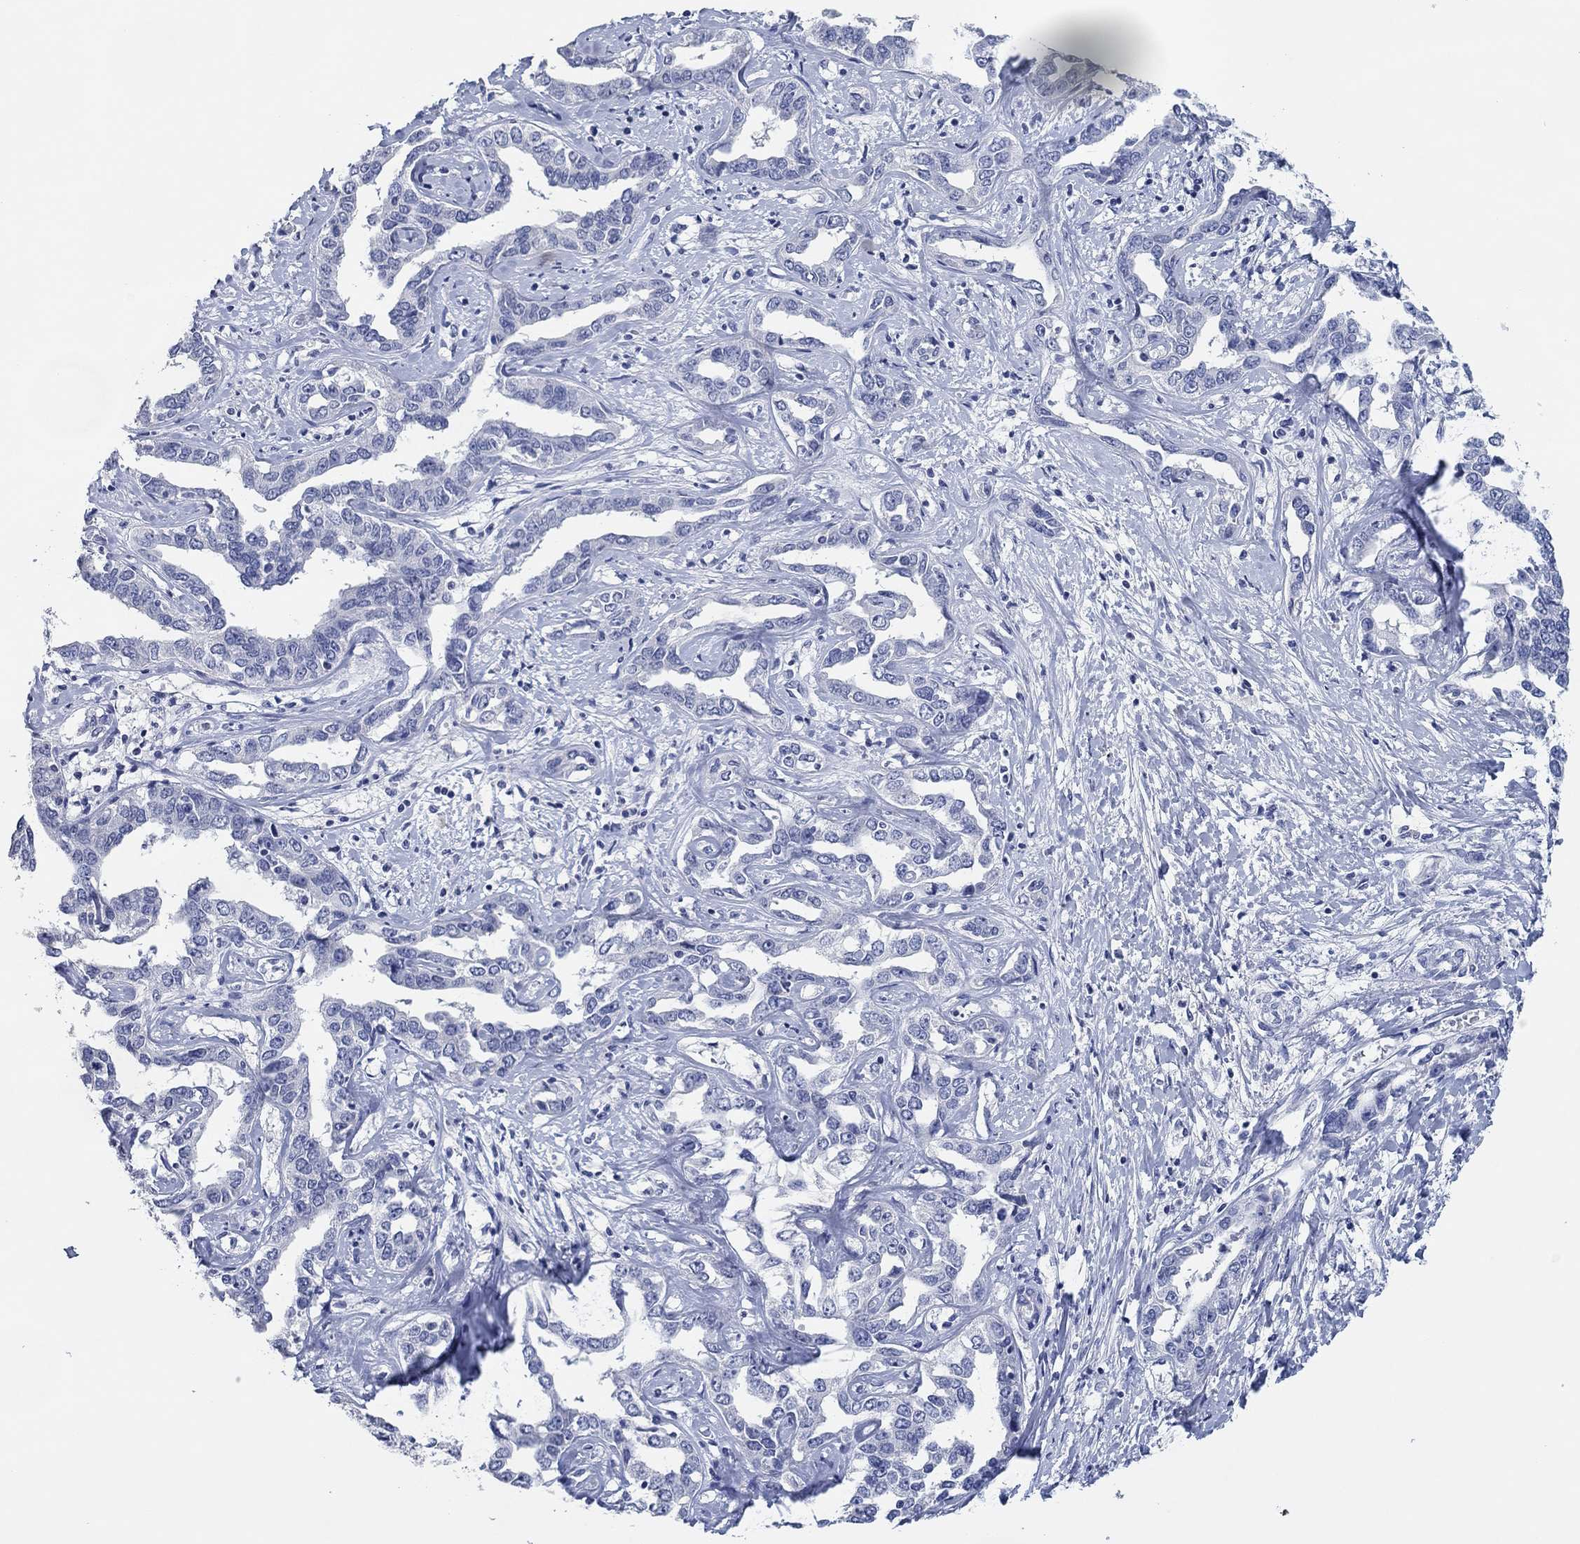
{"staining": {"intensity": "negative", "quantity": "none", "location": "none"}, "tissue": "liver cancer", "cell_type": "Tumor cells", "image_type": "cancer", "snomed": [{"axis": "morphology", "description": "Cholangiocarcinoma"}, {"axis": "topography", "description": "Liver"}], "caption": "Tumor cells are negative for brown protein staining in cholangiocarcinoma (liver).", "gene": "POU5F1", "patient": {"sex": "male", "age": 59}}